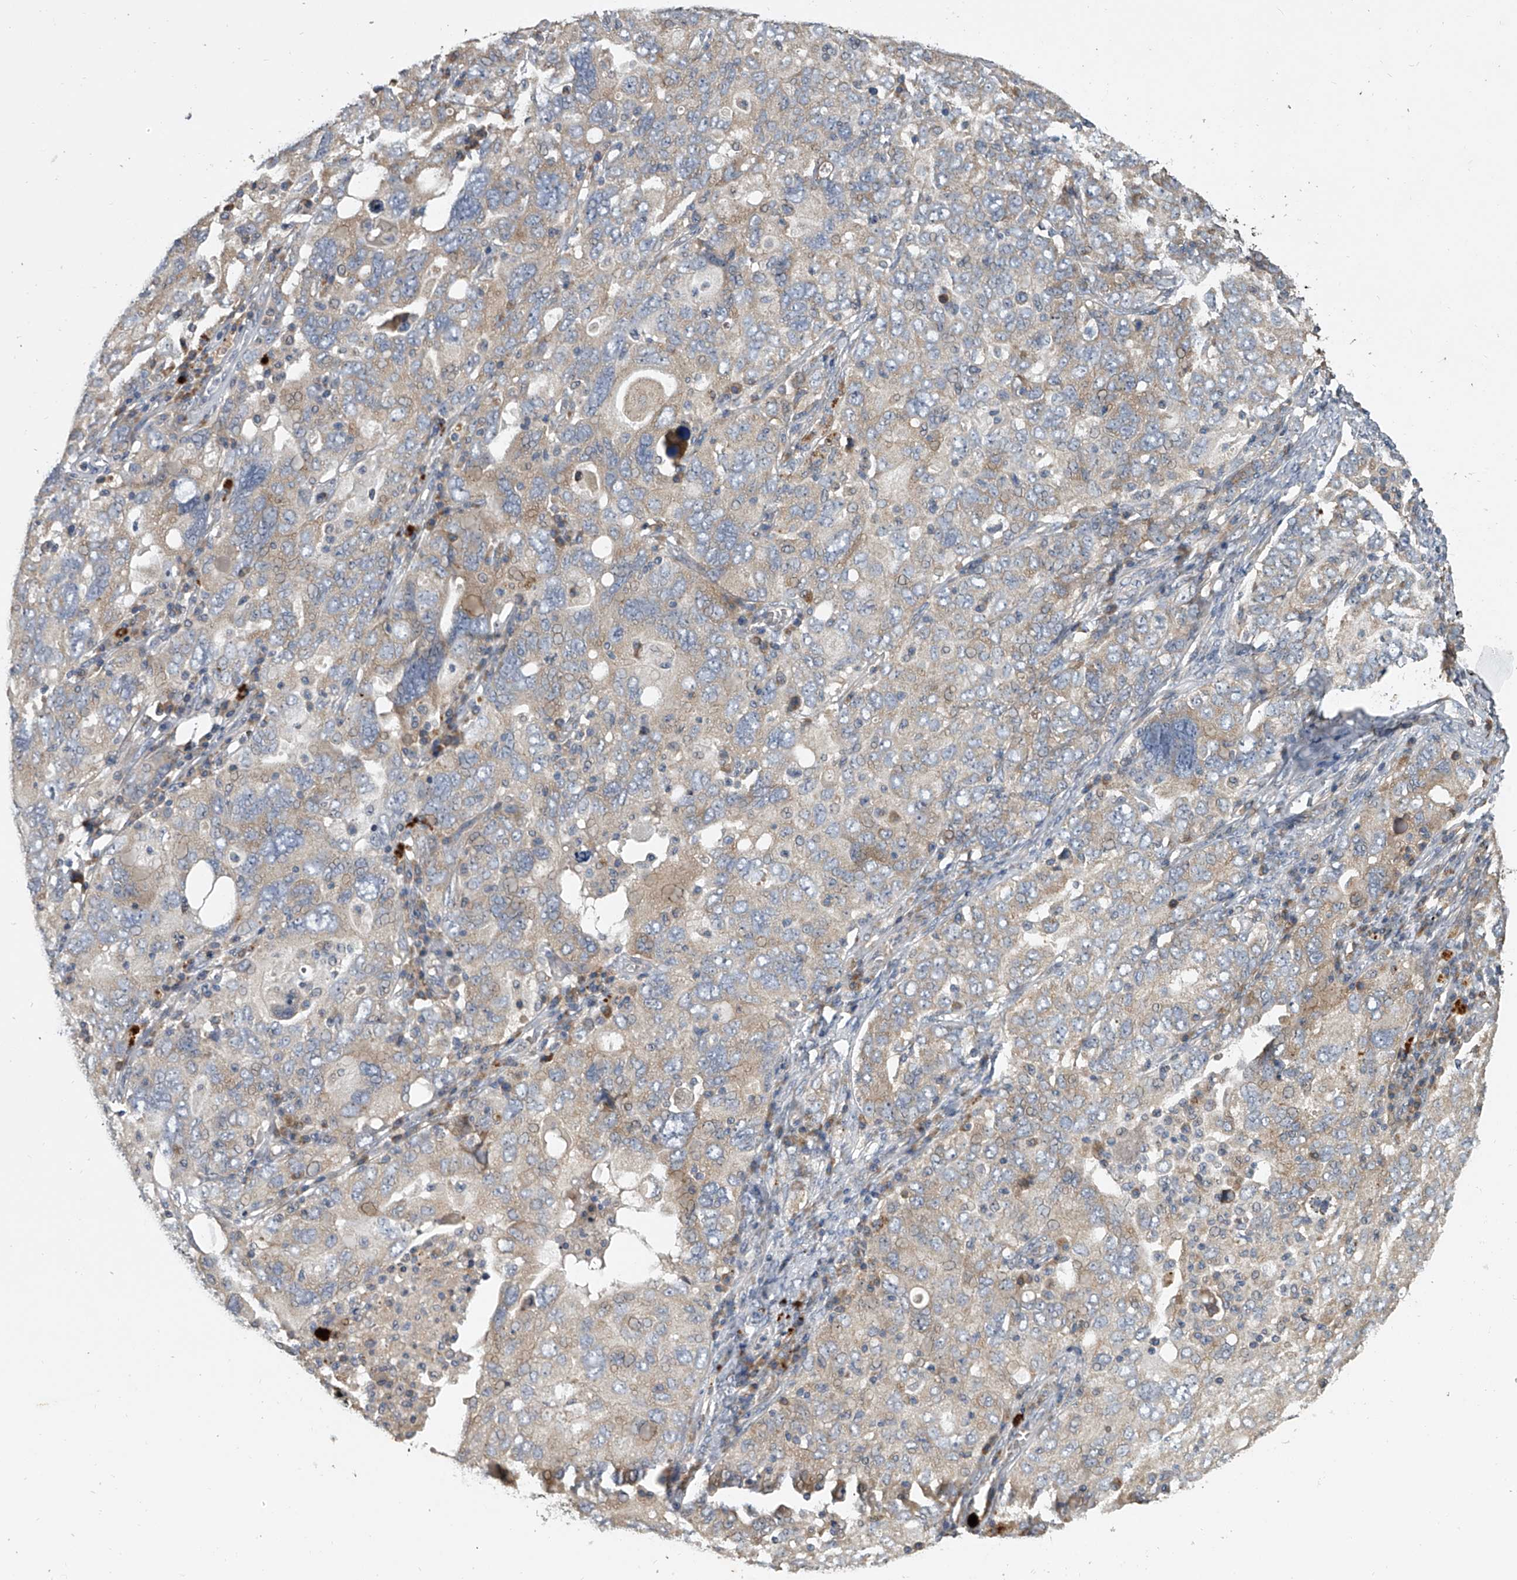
{"staining": {"intensity": "weak", "quantity": "25%-75%", "location": "cytoplasmic/membranous"}, "tissue": "ovarian cancer", "cell_type": "Tumor cells", "image_type": "cancer", "snomed": [{"axis": "morphology", "description": "Carcinoma, endometroid"}, {"axis": "topography", "description": "Ovary"}], "caption": "Weak cytoplasmic/membranous protein positivity is identified in about 25%-75% of tumor cells in ovarian cancer (endometroid carcinoma). The protein of interest is stained brown, and the nuclei are stained in blue (DAB (3,3'-diaminobenzidine) IHC with brightfield microscopy, high magnification).", "gene": "DOCK9", "patient": {"sex": "female", "age": 62}}